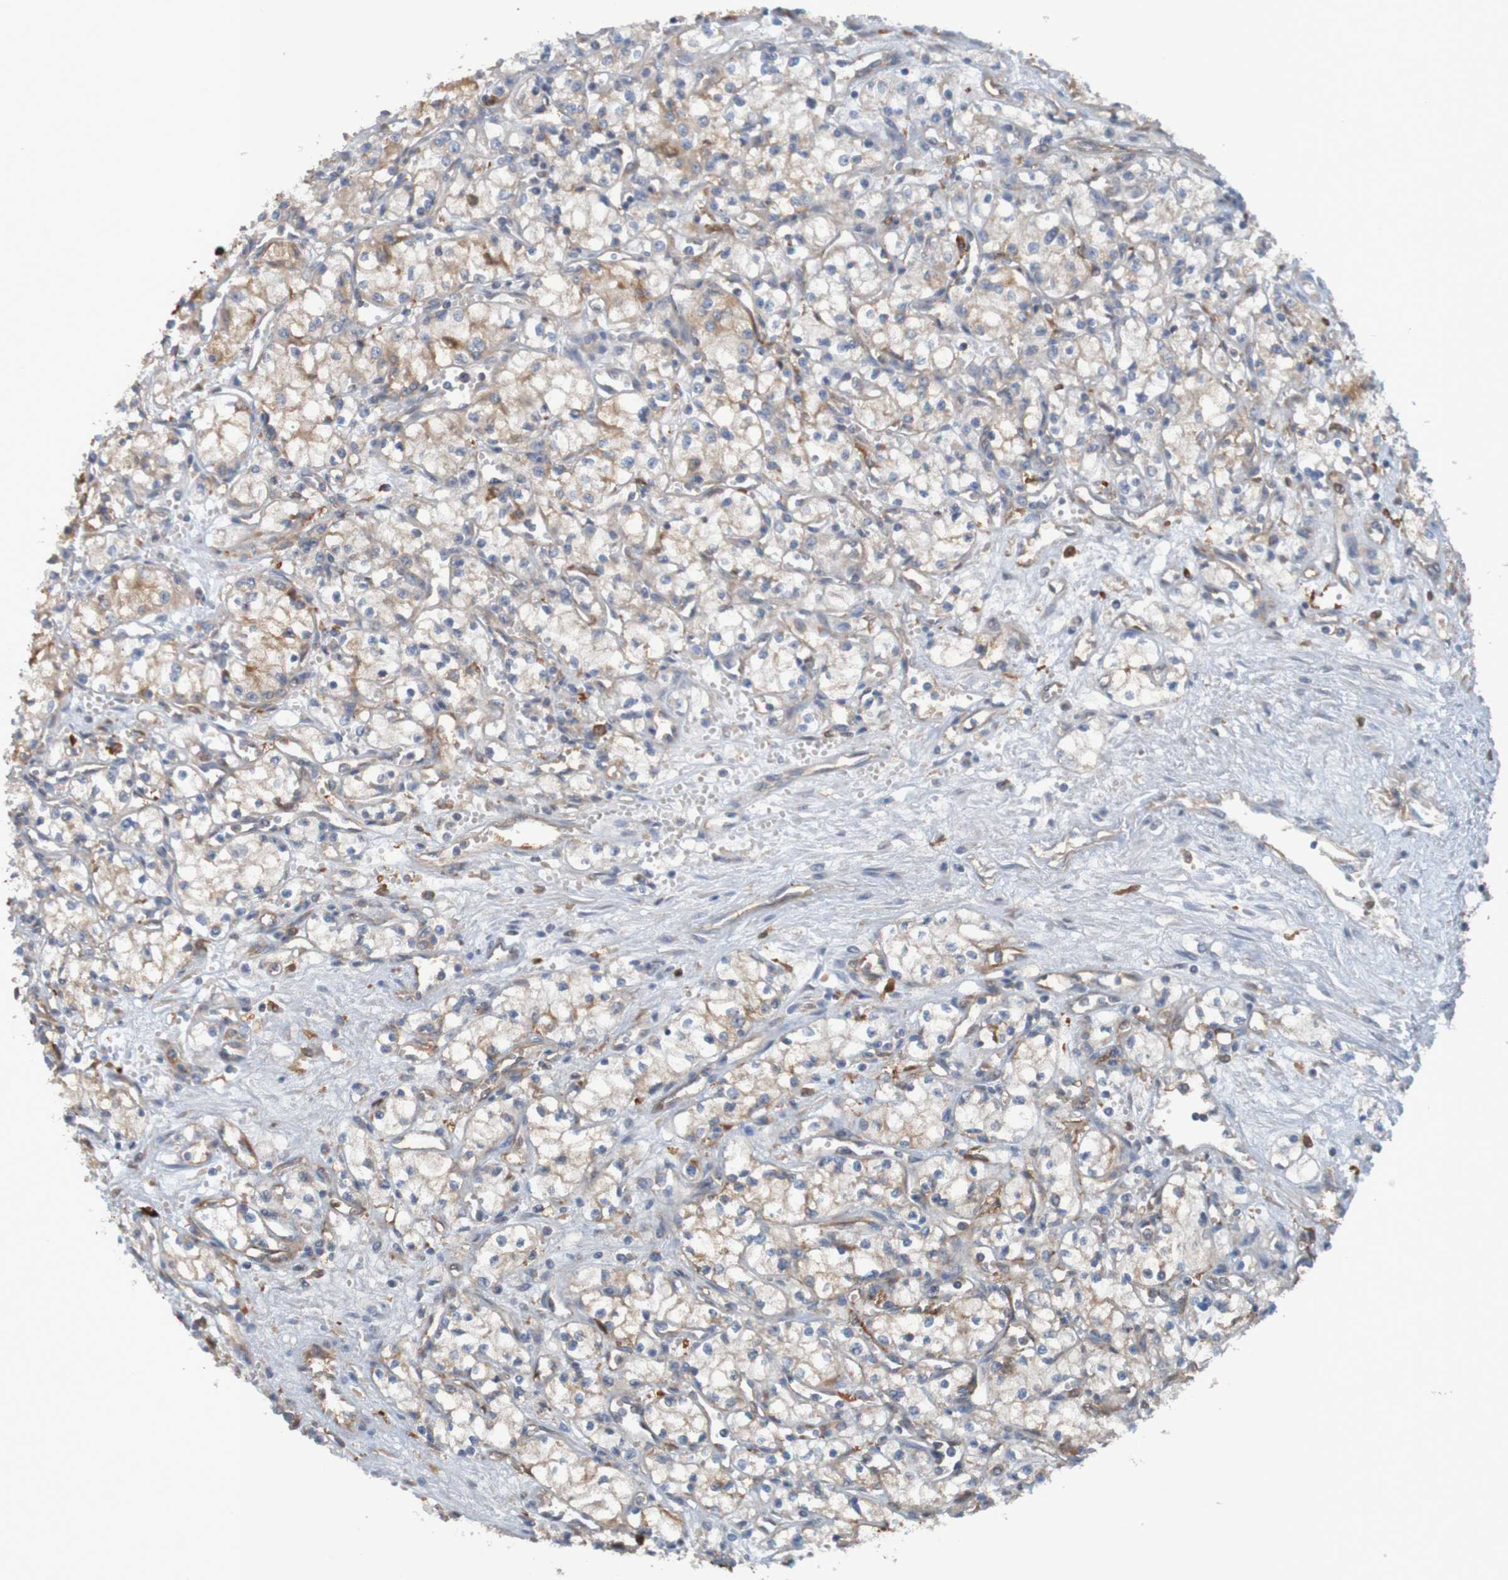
{"staining": {"intensity": "weak", "quantity": "25%-75%", "location": "cytoplasmic/membranous"}, "tissue": "renal cancer", "cell_type": "Tumor cells", "image_type": "cancer", "snomed": [{"axis": "morphology", "description": "Normal tissue, NOS"}, {"axis": "morphology", "description": "Adenocarcinoma, NOS"}, {"axis": "topography", "description": "Kidney"}], "caption": "A brown stain highlights weak cytoplasmic/membranous staining of a protein in adenocarcinoma (renal) tumor cells. (IHC, brightfield microscopy, high magnification).", "gene": "DNAJC4", "patient": {"sex": "male", "age": 59}}